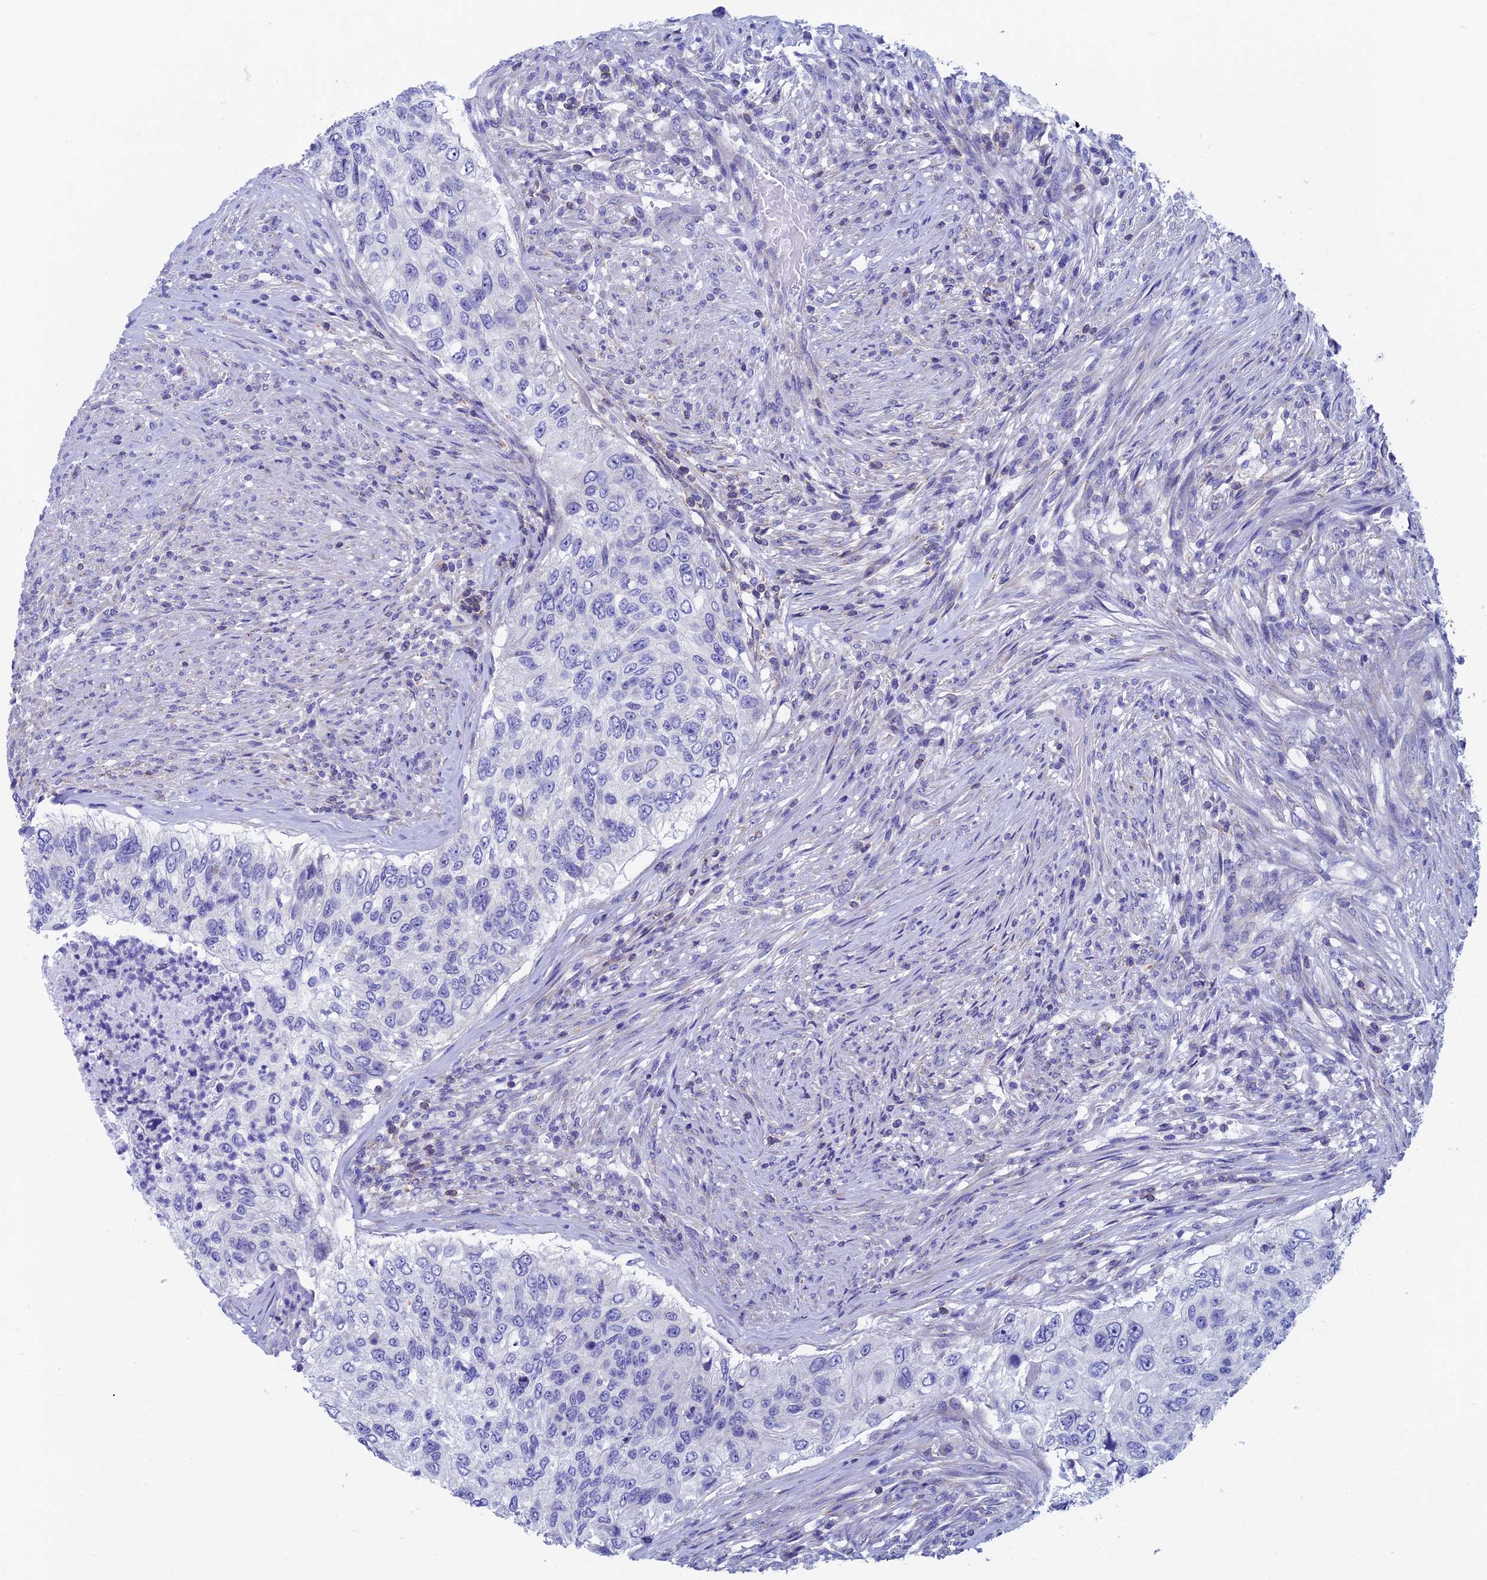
{"staining": {"intensity": "negative", "quantity": "none", "location": "none"}, "tissue": "urothelial cancer", "cell_type": "Tumor cells", "image_type": "cancer", "snomed": [{"axis": "morphology", "description": "Urothelial carcinoma, High grade"}, {"axis": "topography", "description": "Urinary bladder"}], "caption": "IHC image of human urothelial carcinoma (high-grade) stained for a protein (brown), which displays no staining in tumor cells.", "gene": "SEPTIN1", "patient": {"sex": "female", "age": 60}}